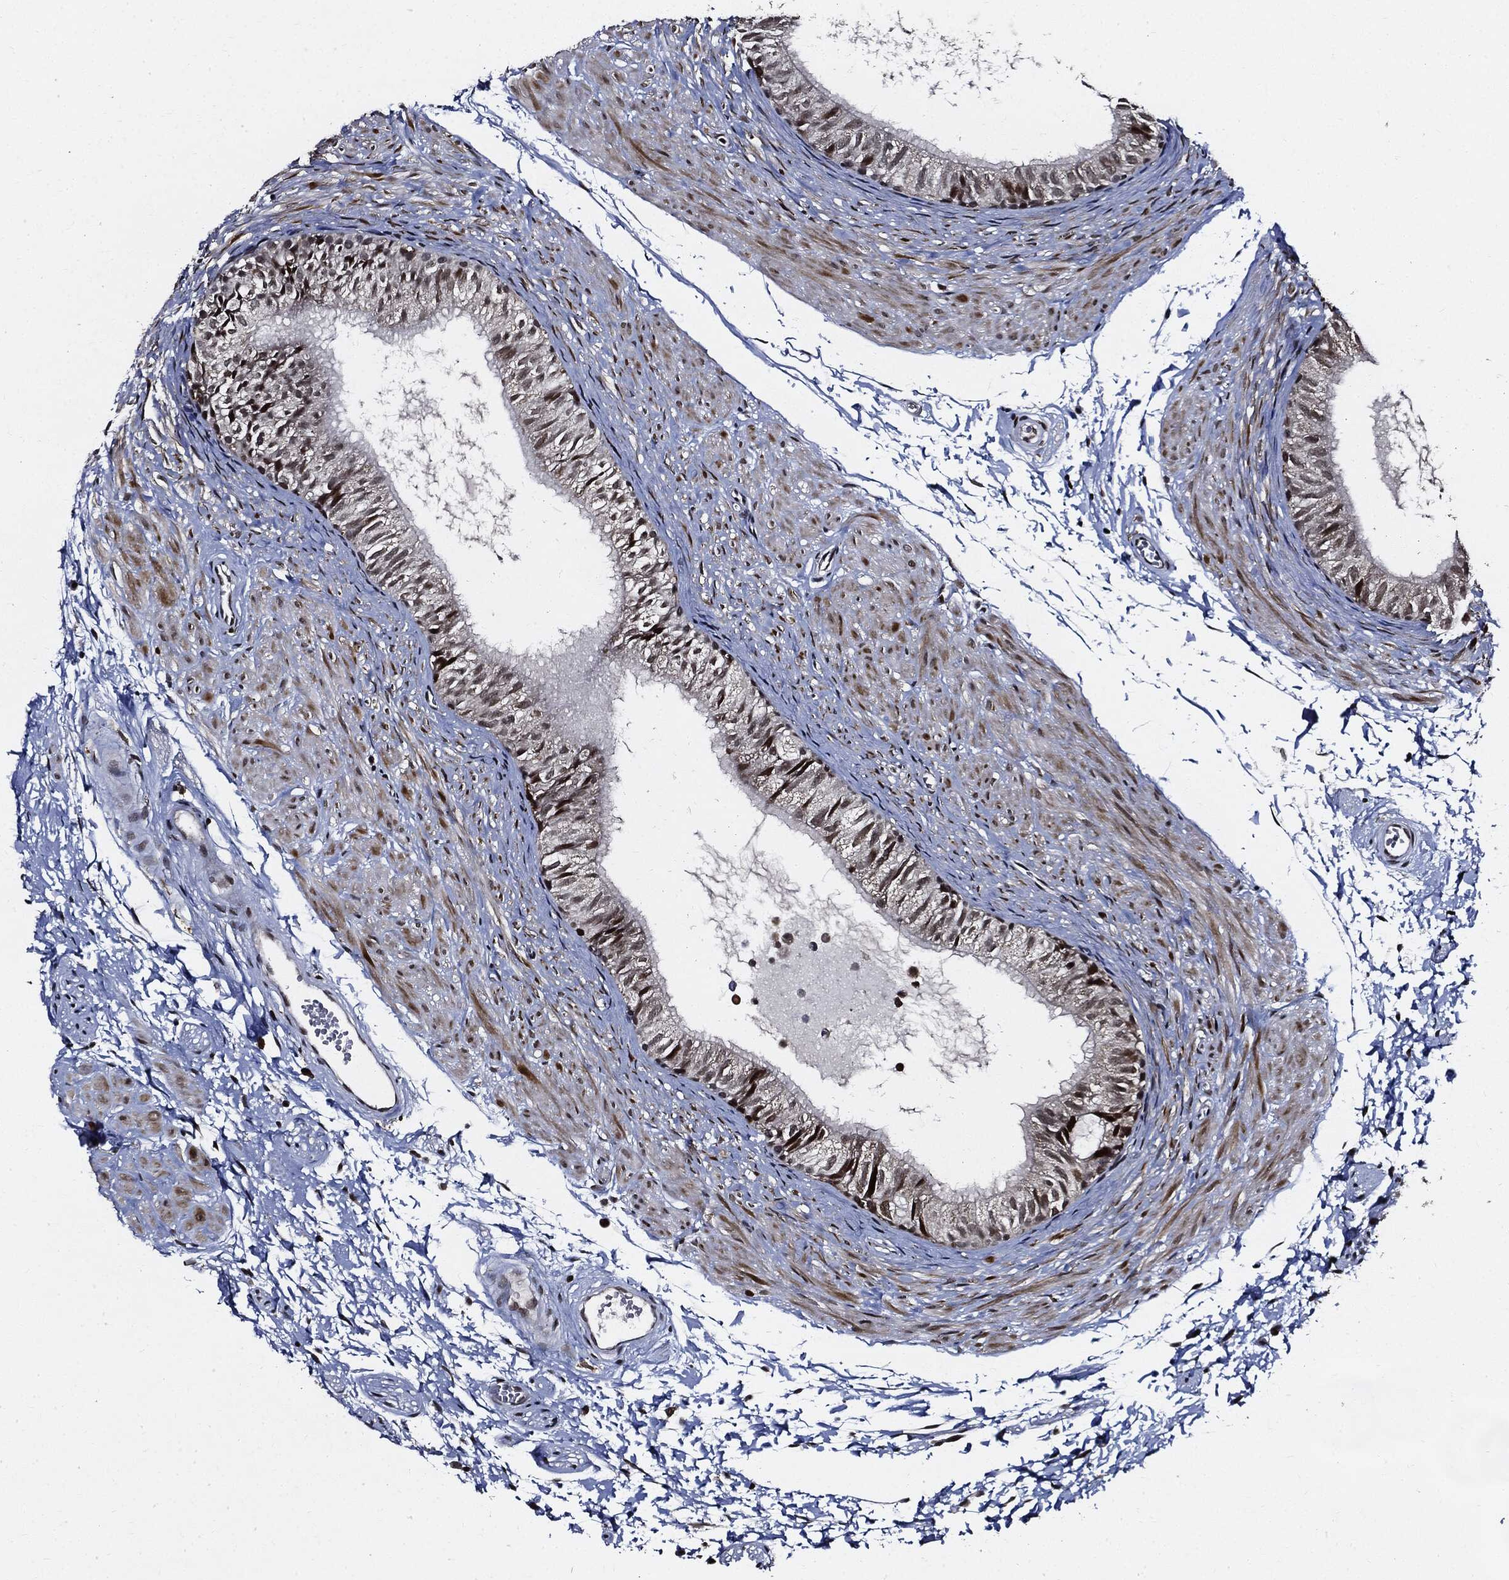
{"staining": {"intensity": "strong", "quantity": "<25%", "location": "nuclear"}, "tissue": "epididymis", "cell_type": "Glandular cells", "image_type": "normal", "snomed": [{"axis": "morphology", "description": "Normal tissue, NOS"}, {"axis": "topography", "description": "Epididymis"}], "caption": "The immunohistochemical stain labels strong nuclear expression in glandular cells of unremarkable epididymis. The staining was performed using DAB to visualize the protein expression in brown, while the nuclei were stained in blue with hematoxylin (Magnification: 20x).", "gene": "SUGT1", "patient": {"sex": "male", "age": 22}}